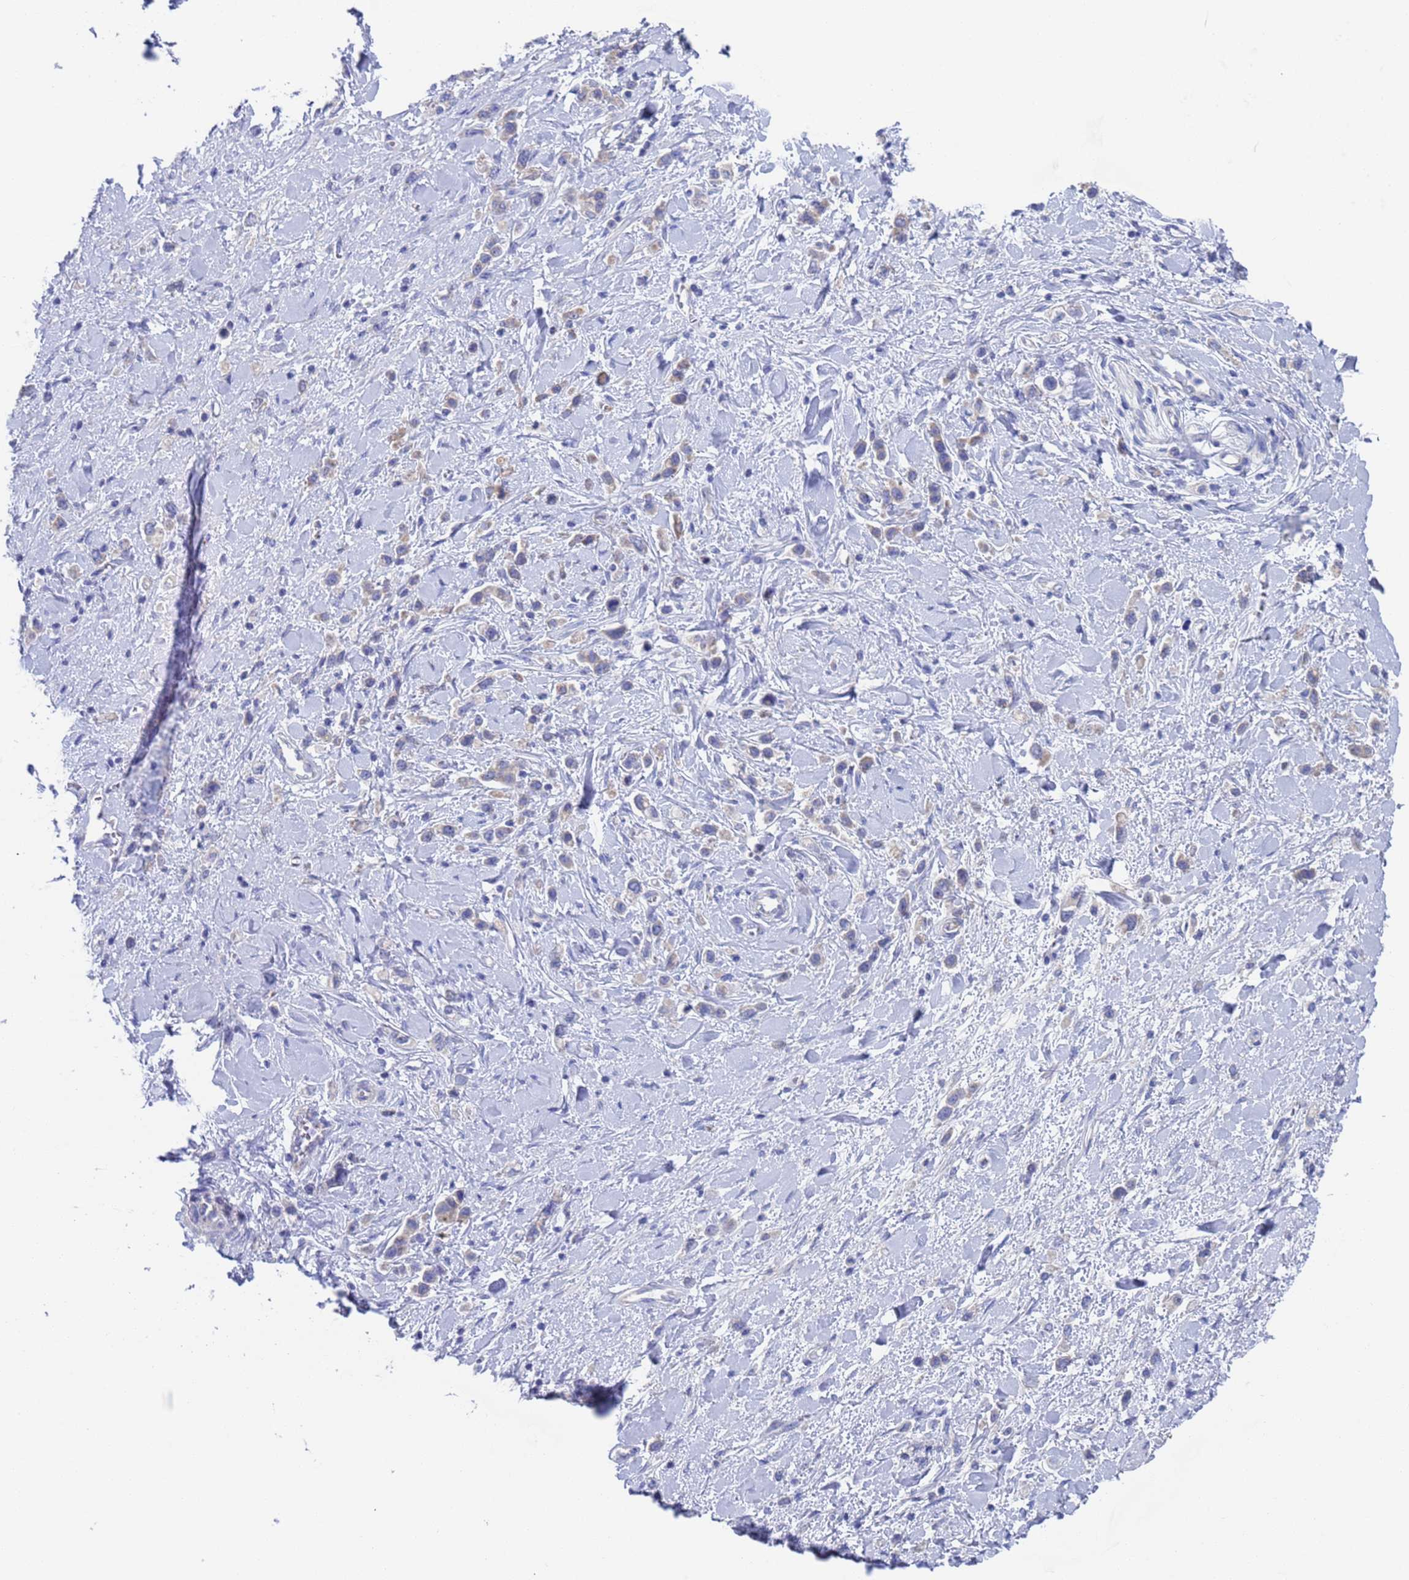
{"staining": {"intensity": "negative", "quantity": "none", "location": "none"}, "tissue": "stomach cancer", "cell_type": "Tumor cells", "image_type": "cancer", "snomed": [{"axis": "morphology", "description": "Normal tissue, NOS"}, {"axis": "morphology", "description": "Adenocarcinoma, NOS"}, {"axis": "topography", "description": "Stomach, upper"}, {"axis": "topography", "description": "Stomach"}], "caption": "The image exhibits no significant expression in tumor cells of adenocarcinoma (stomach).", "gene": "PET117", "patient": {"sex": "female", "age": 65}}